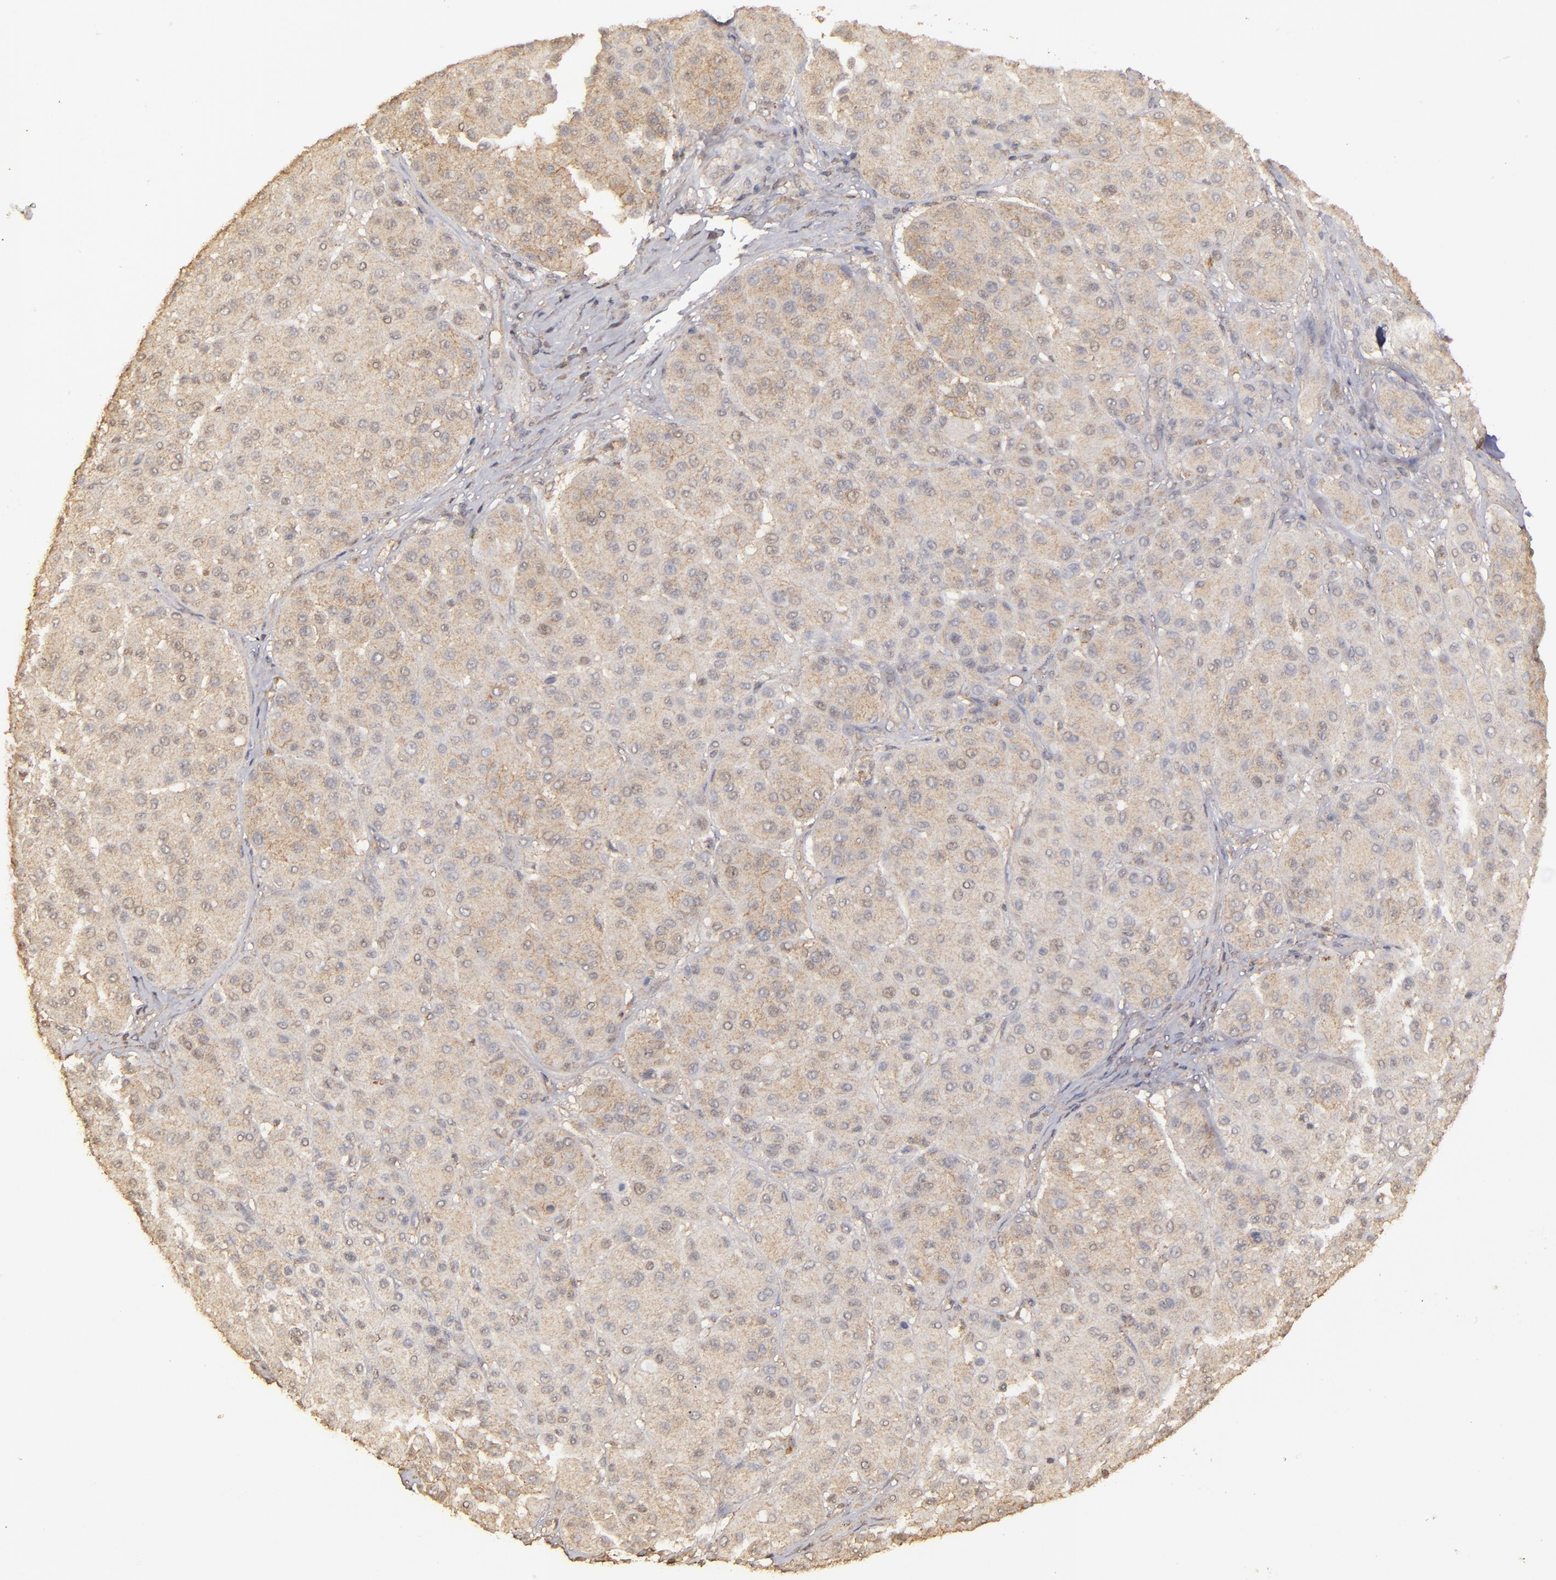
{"staining": {"intensity": "weak", "quantity": ">75%", "location": "cytoplasmic/membranous"}, "tissue": "melanoma", "cell_type": "Tumor cells", "image_type": "cancer", "snomed": [{"axis": "morphology", "description": "Normal tissue, NOS"}, {"axis": "morphology", "description": "Malignant melanoma, Metastatic site"}, {"axis": "topography", "description": "Skin"}], "caption": "The histopathology image shows immunohistochemical staining of malignant melanoma (metastatic site). There is weak cytoplasmic/membranous positivity is identified in about >75% of tumor cells.", "gene": "FAT1", "patient": {"sex": "male", "age": 41}}